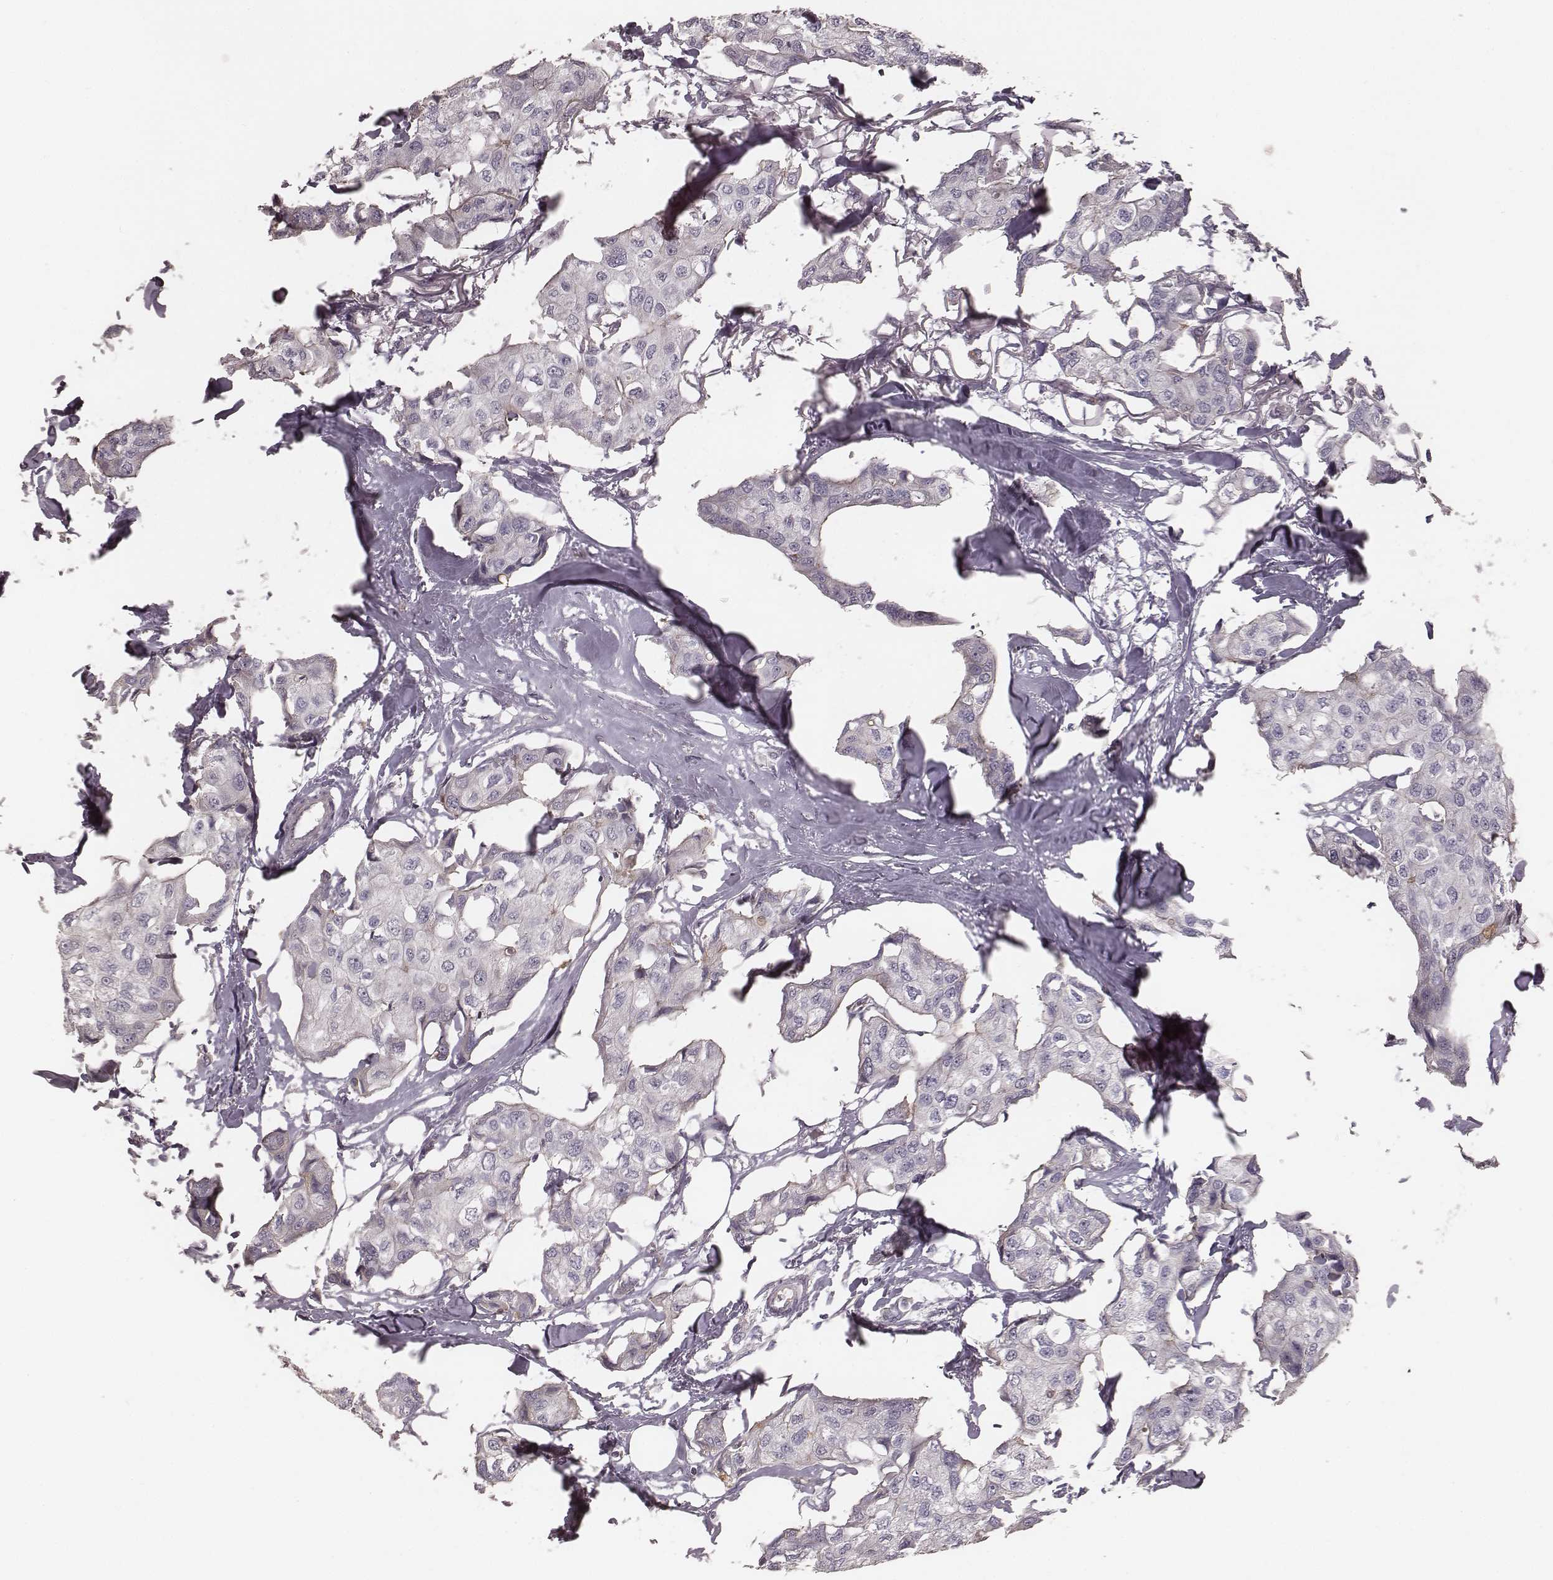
{"staining": {"intensity": "negative", "quantity": "none", "location": "none"}, "tissue": "breast cancer", "cell_type": "Tumor cells", "image_type": "cancer", "snomed": [{"axis": "morphology", "description": "Duct carcinoma"}, {"axis": "topography", "description": "Breast"}], "caption": "Tumor cells show no significant expression in breast intraductal carcinoma.", "gene": "OTOGL", "patient": {"sex": "female", "age": 80}}